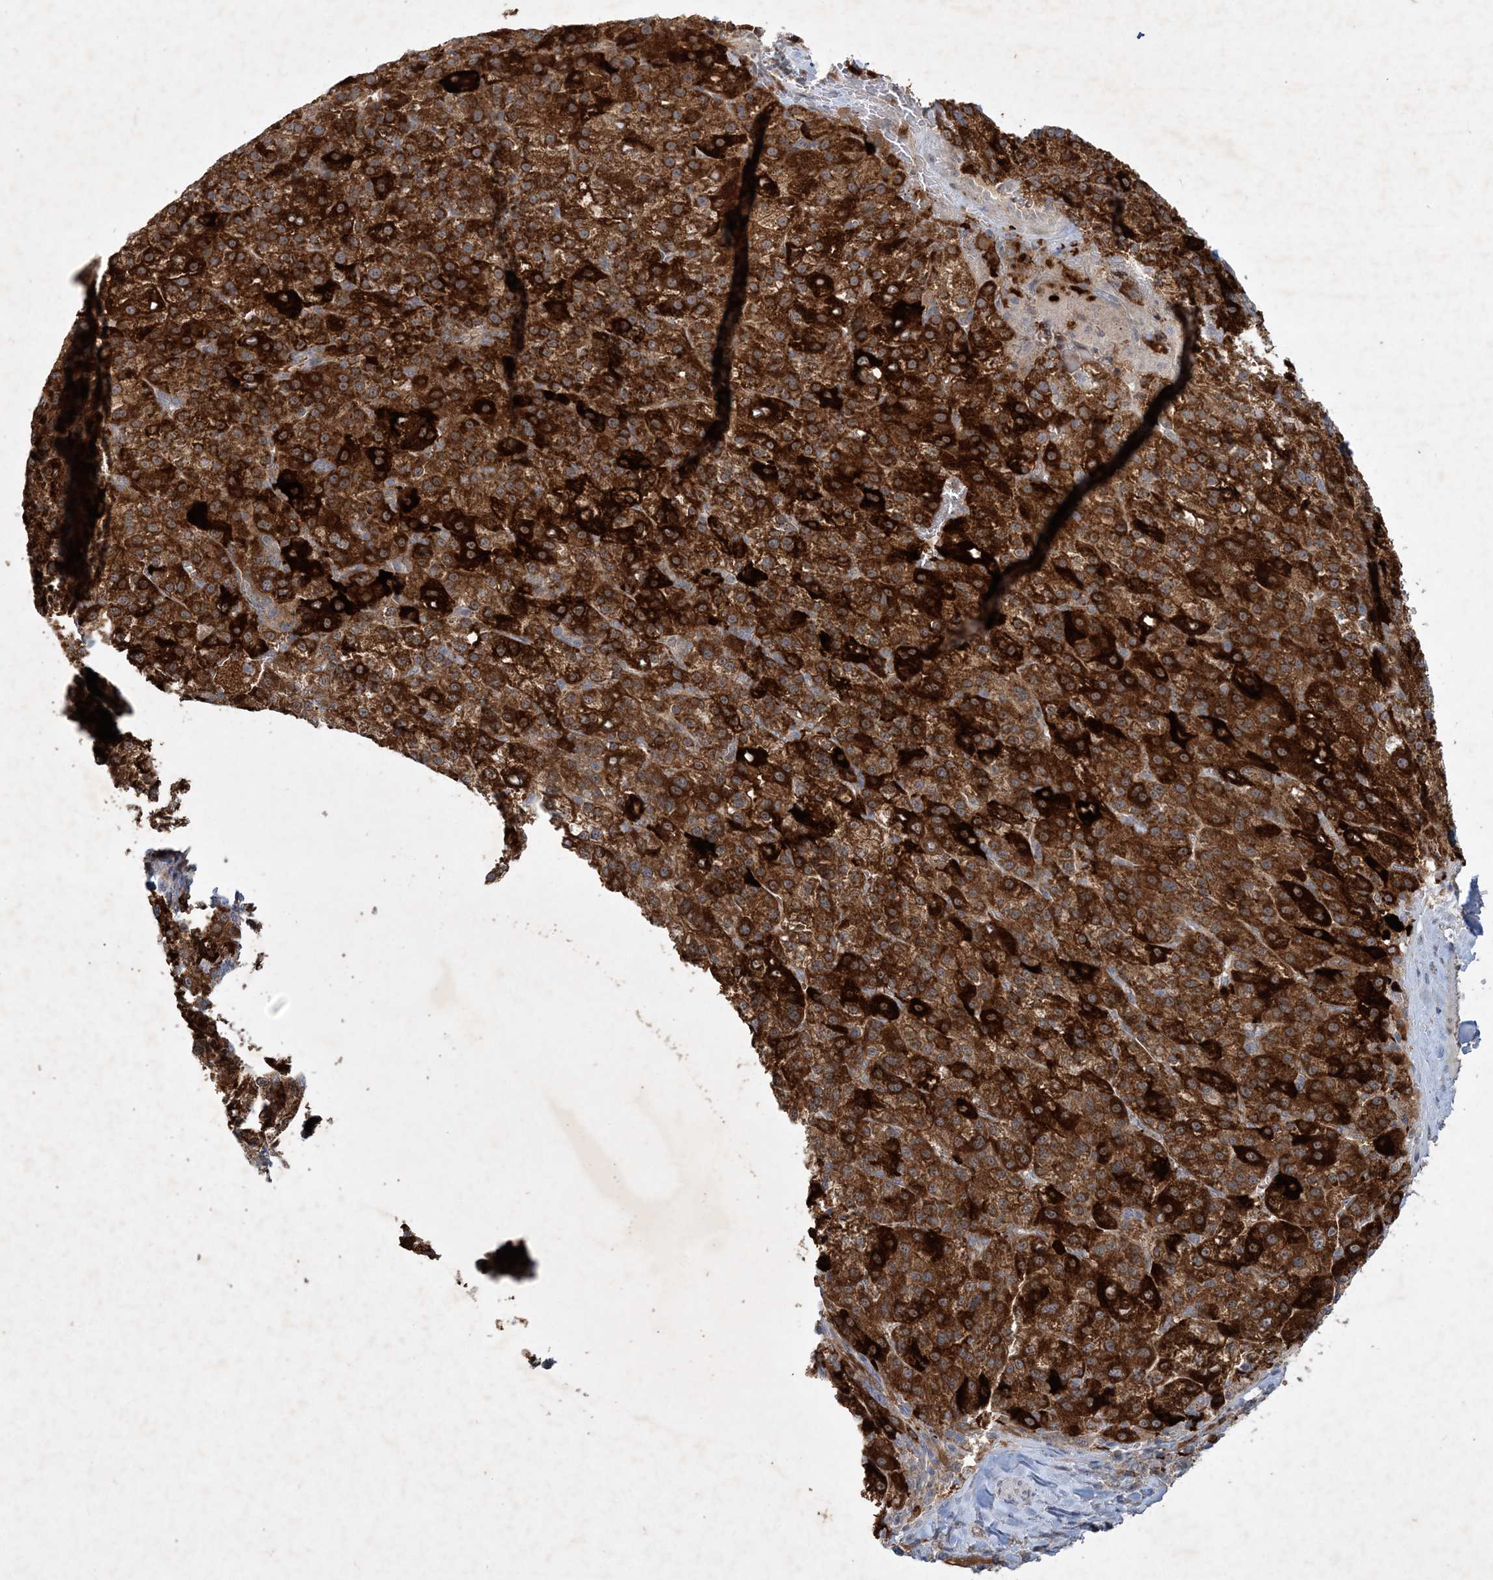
{"staining": {"intensity": "strong", "quantity": ">75%", "location": "cytoplasmic/membranous"}, "tissue": "liver cancer", "cell_type": "Tumor cells", "image_type": "cancer", "snomed": [{"axis": "morphology", "description": "Carcinoma, Hepatocellular, NOS"}, {"axis": "topography", "description": "Liver"}], "caption": "Hepatocellular carcinoma (liver) stained for a protein displays strong cytoplasmic/membranous positivity in tumor cells.", "gene": "THG1L", "patient": {"sex": "female", "age": 58}}